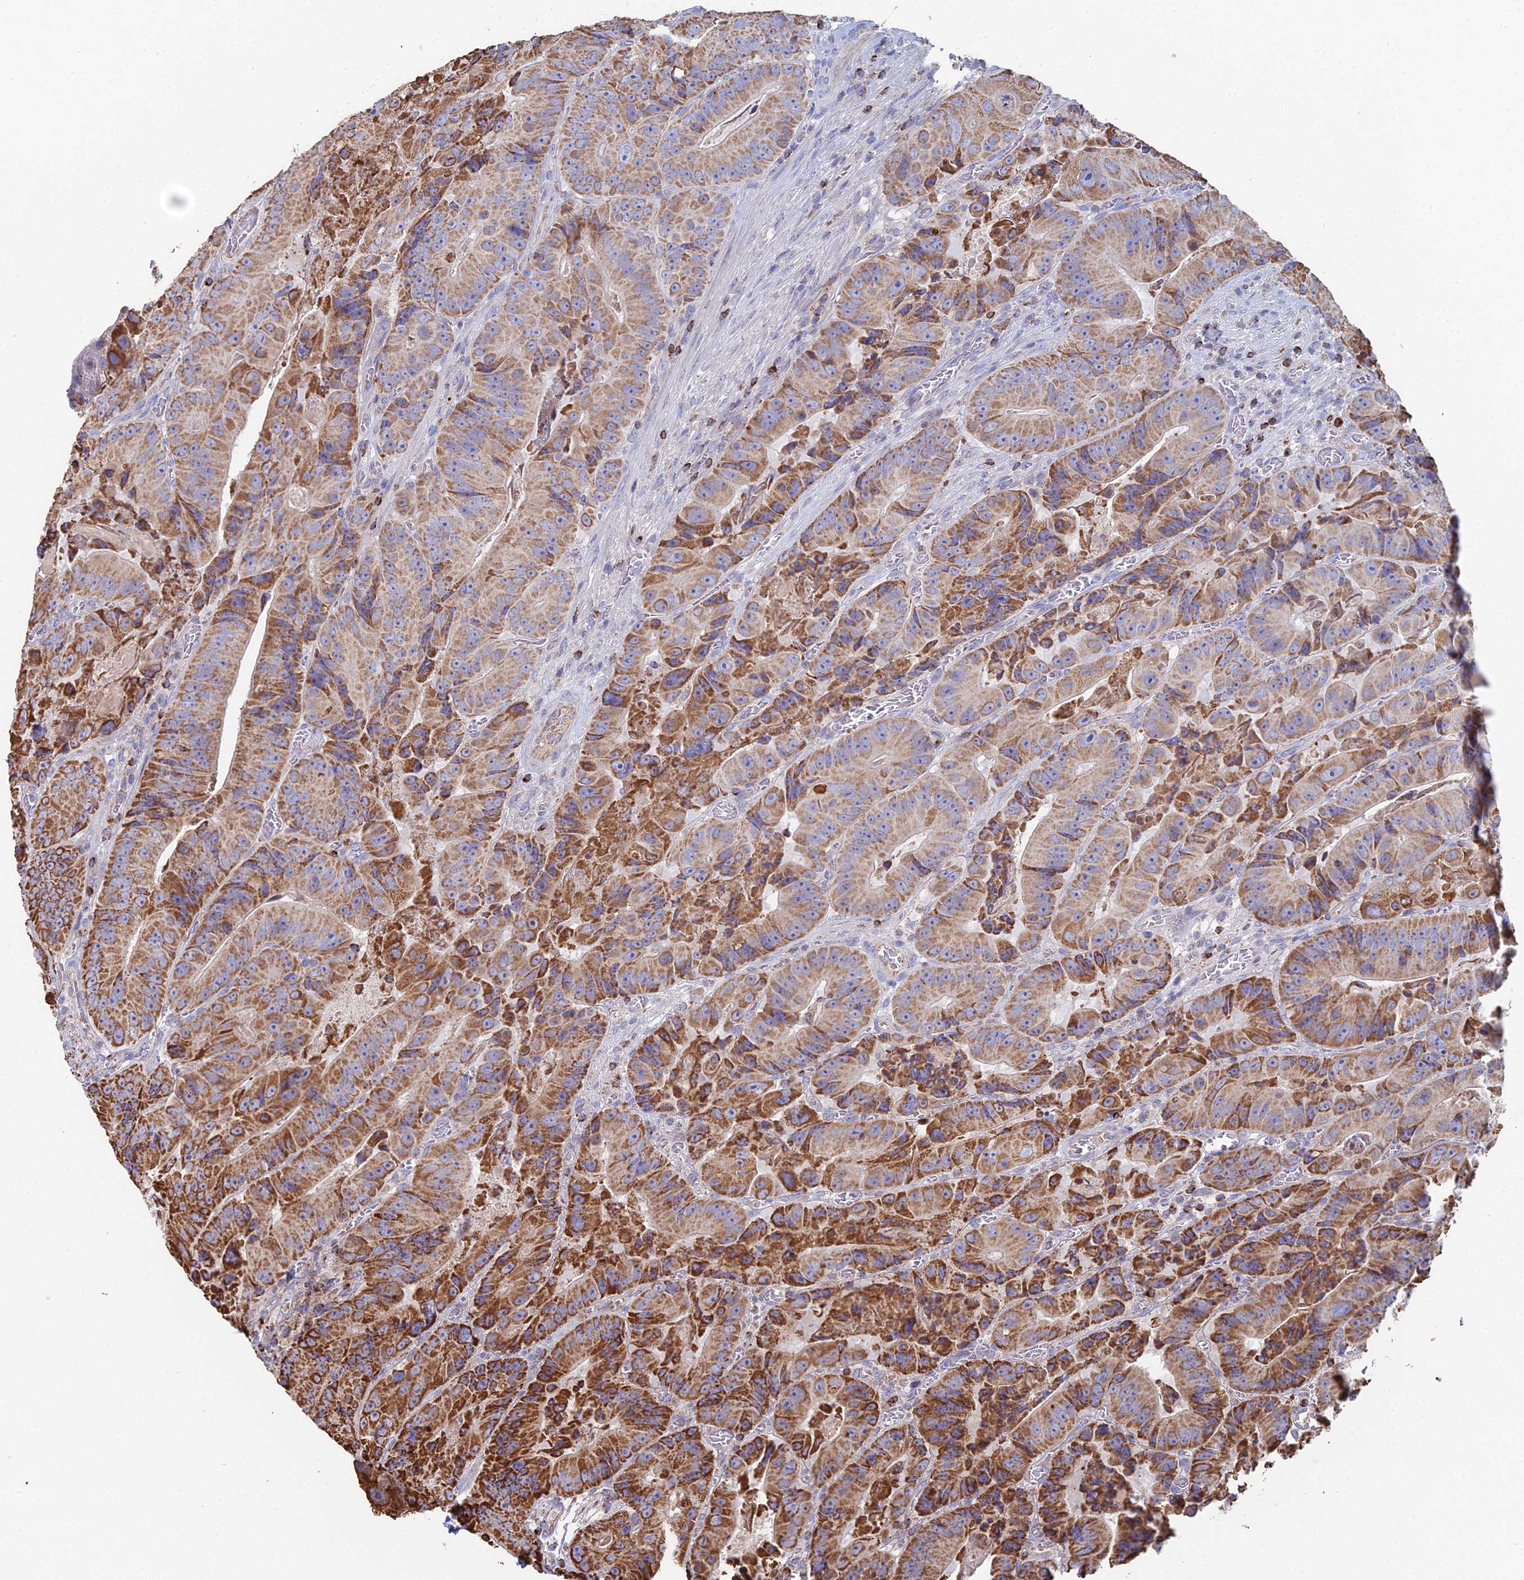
{"staining": {"intensity": "moderate", "quantity": ">75%", "location": "cytoplasmic/membranous"}, "tissue": "colorectal cancer", "cell_type": "Tumor cells", "image_type": "cancer", "snomed": [{"axis": "morphology", "description": "Adenocarcinoma, NOS"}, {"axis": "topography", "description": "Colon"}], "caption": "High-magnification brightfield microscopy of adenocarcinoma (colorectal) stained with DAB (3,3'-diaminobenzidine) (brown) and counterstained with hematoxylin (blue). tumor cells exhibit moderate cytoplasmic/membranous positivity is appreciated in about>75% of cells. (DAB IHC, brown staining for protein, blue staining for nuclei).", "gene": "SPOCK2", "patient": {"sex": "female", "age": 86}}